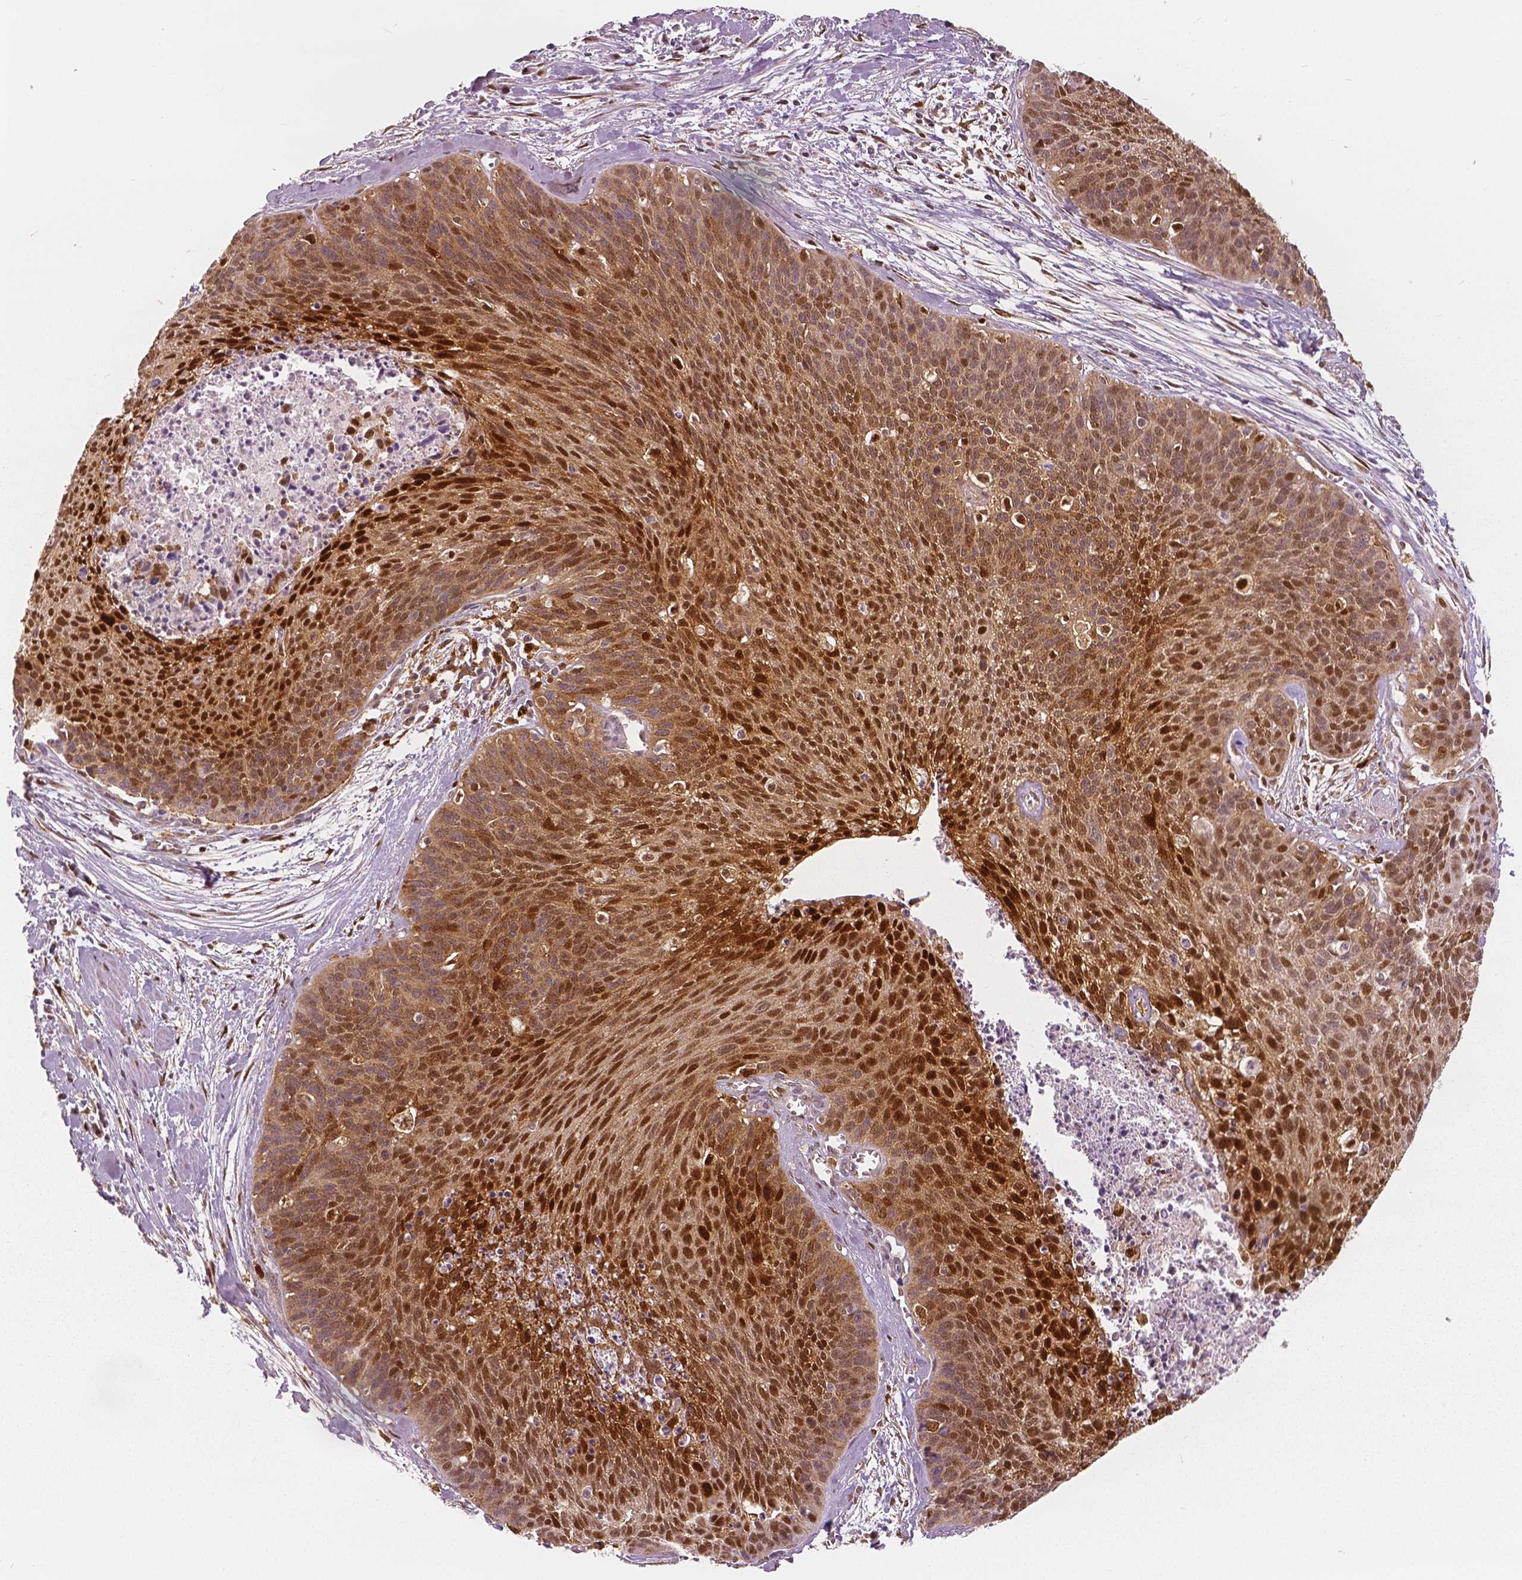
{"staining": {"intensity": "strong", "quantity": ">75%", "location": "cytoplasmic/membranous,nuclear"}, "tissue": "cervical cancer", "cell_type": "Tumor cells", "image_type": "cancer", "snomed": [{"axis": "morphology", "description": "Squamous cell carcinoma, NOS"}, {"axis": "topography", "description": "Cervix"}], "caption": "High-power microscopy captured an IHC histopathology image of squamous cell carcinoma (cervical), revealing strong cytoplasmic/membranous and nuclear staining in approximately >75% of tumor cells.", "gene": "SQSTM1", "patient": {"sex": "female", "age": 55}}